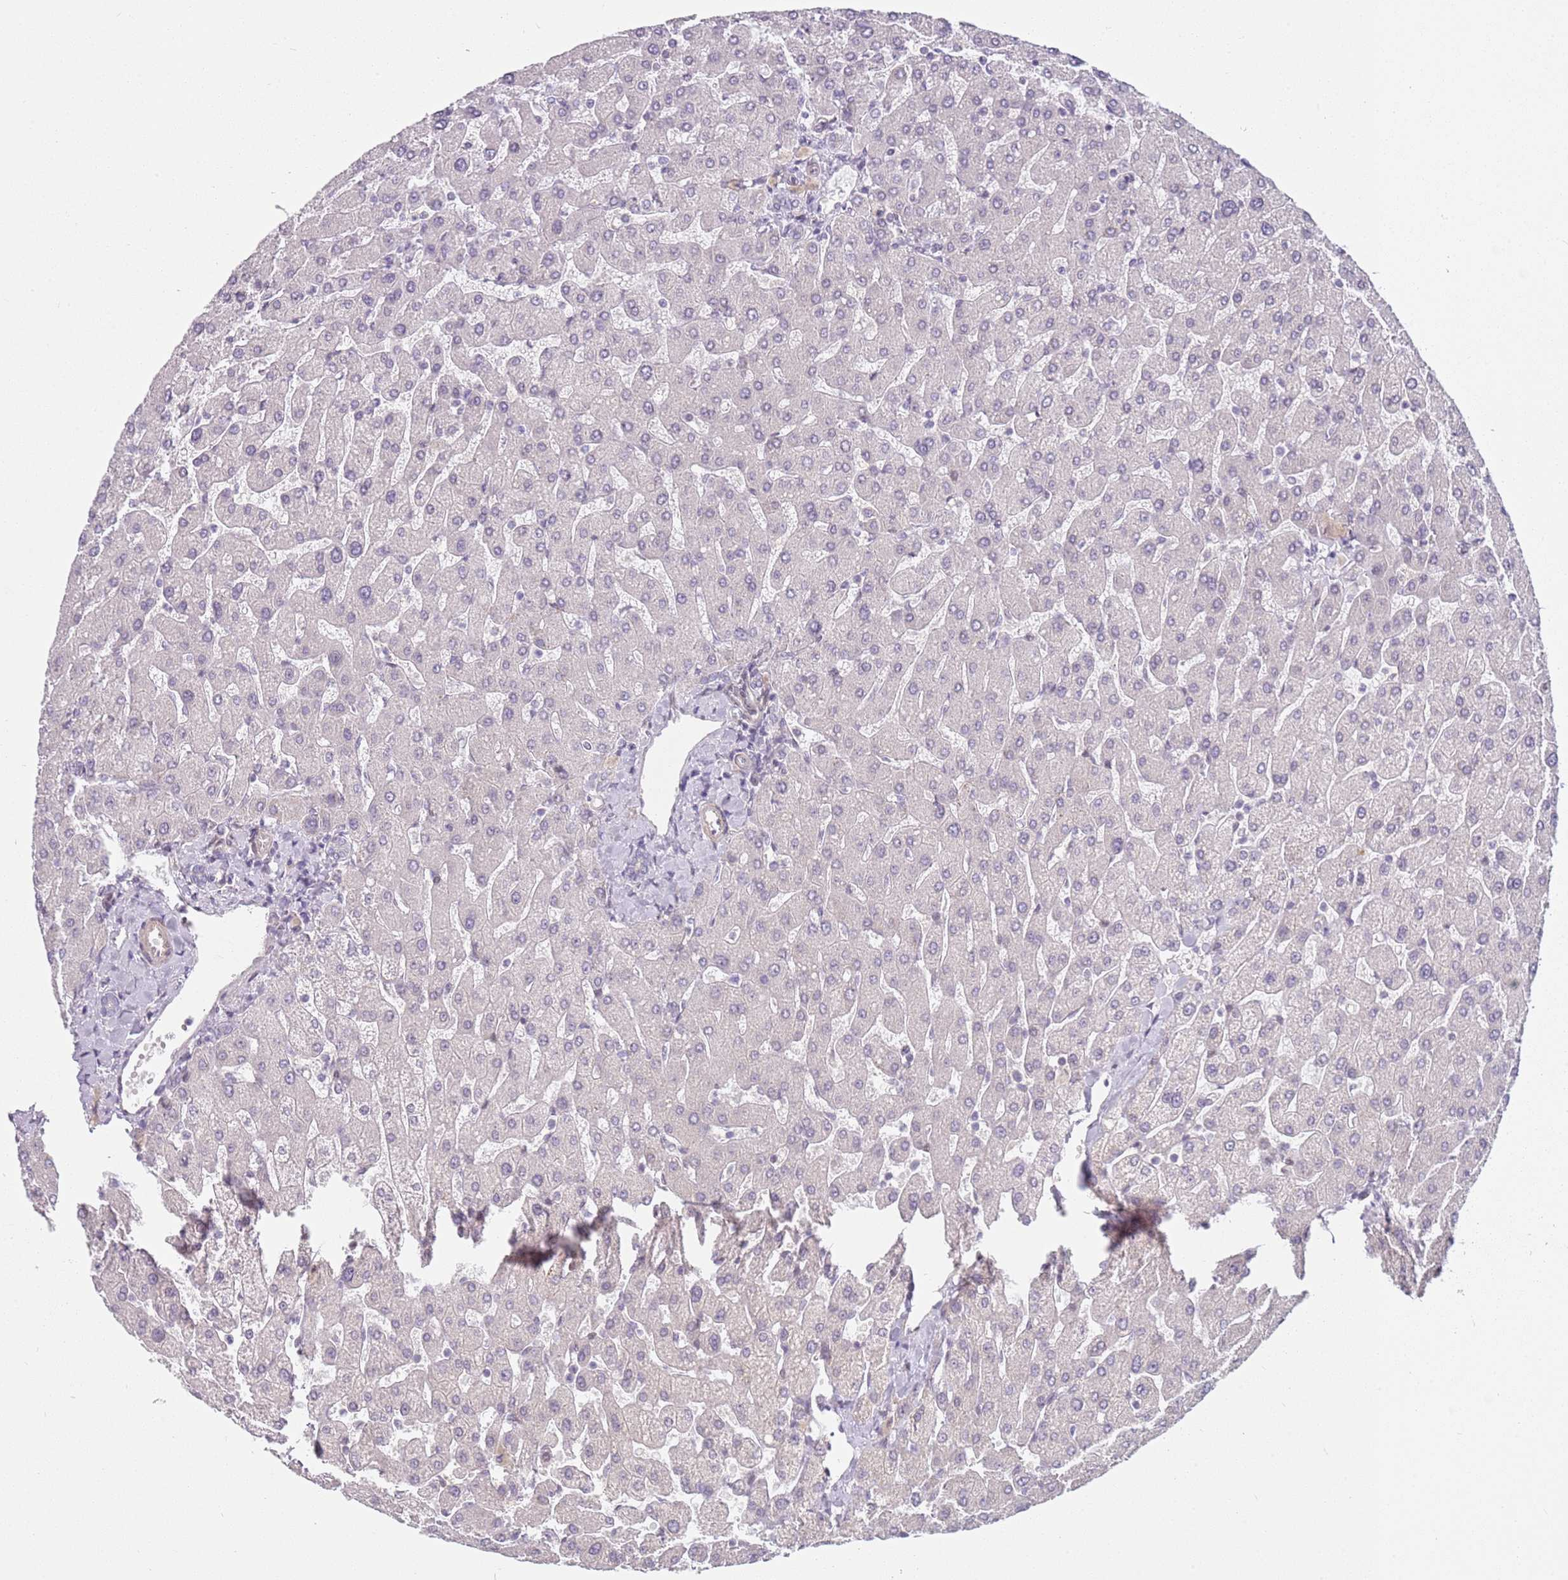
{"staining": {"intensity": "weak", "quantity": "25%-75%", "location": "cytoplasmic/membranous"}, "tissue": "liver", "cell_type": "Cholangiocytes", "image_type": "normal", "snomed": [{"axis": "morphology", "description": "Normal tissue, NOS"}, {"axis": "topography", "description": "Liver"}], "caption": "Cholangiocytes demonstrate low levels of weak cytoplasmic/membranous staining in about 25%-75% of cells in unremarkable human liver. Using DAB (brown) and hematoxylin (blue) stains, captured at high magnification using brightfield microscopy.", "gene": "DEFB116", "patient": {"sex": "male", "age": 55}}